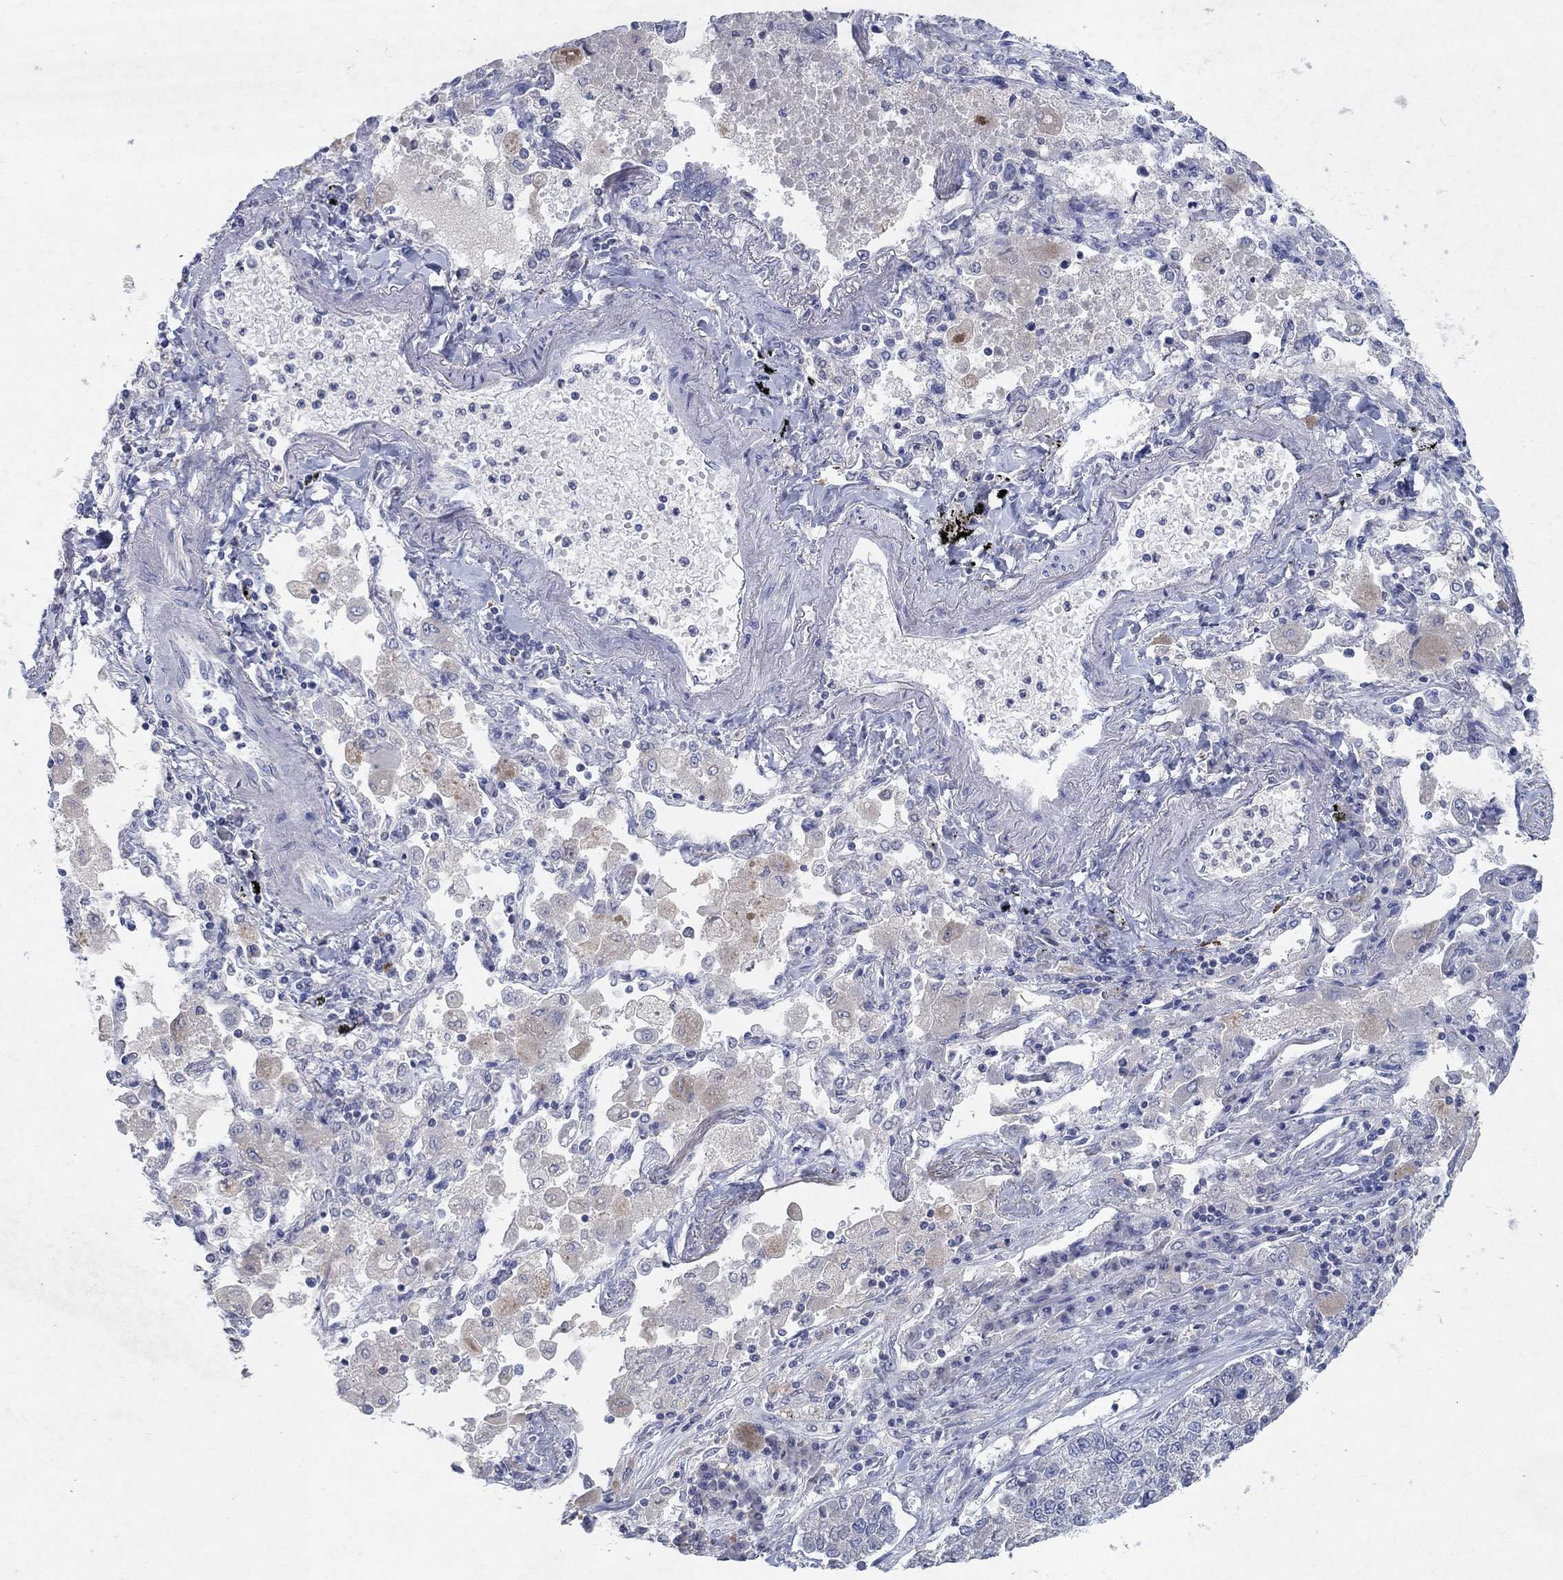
{"staining": {"intensity": "weak", "quantity": "25%-75%", "location": "cytoplasmic/membranous"}, "tissue": "lung cancer", "cell_type": "Tumor cells", "image_type": "cancer", "snomed": [{"axis": "morphology", "description": "Adenocarcinoma, NOS"}, {"axis": "topography", "description": "Lung"}], "caption": "IHC (DAB) staining of human adenocarcinoma (lung) shows weak cytoplasmic/membranous protein positivity in about 25%-75% of tumor cells.", "gene": "KRT40", "patient": {"sex": "male", "age": 49}}